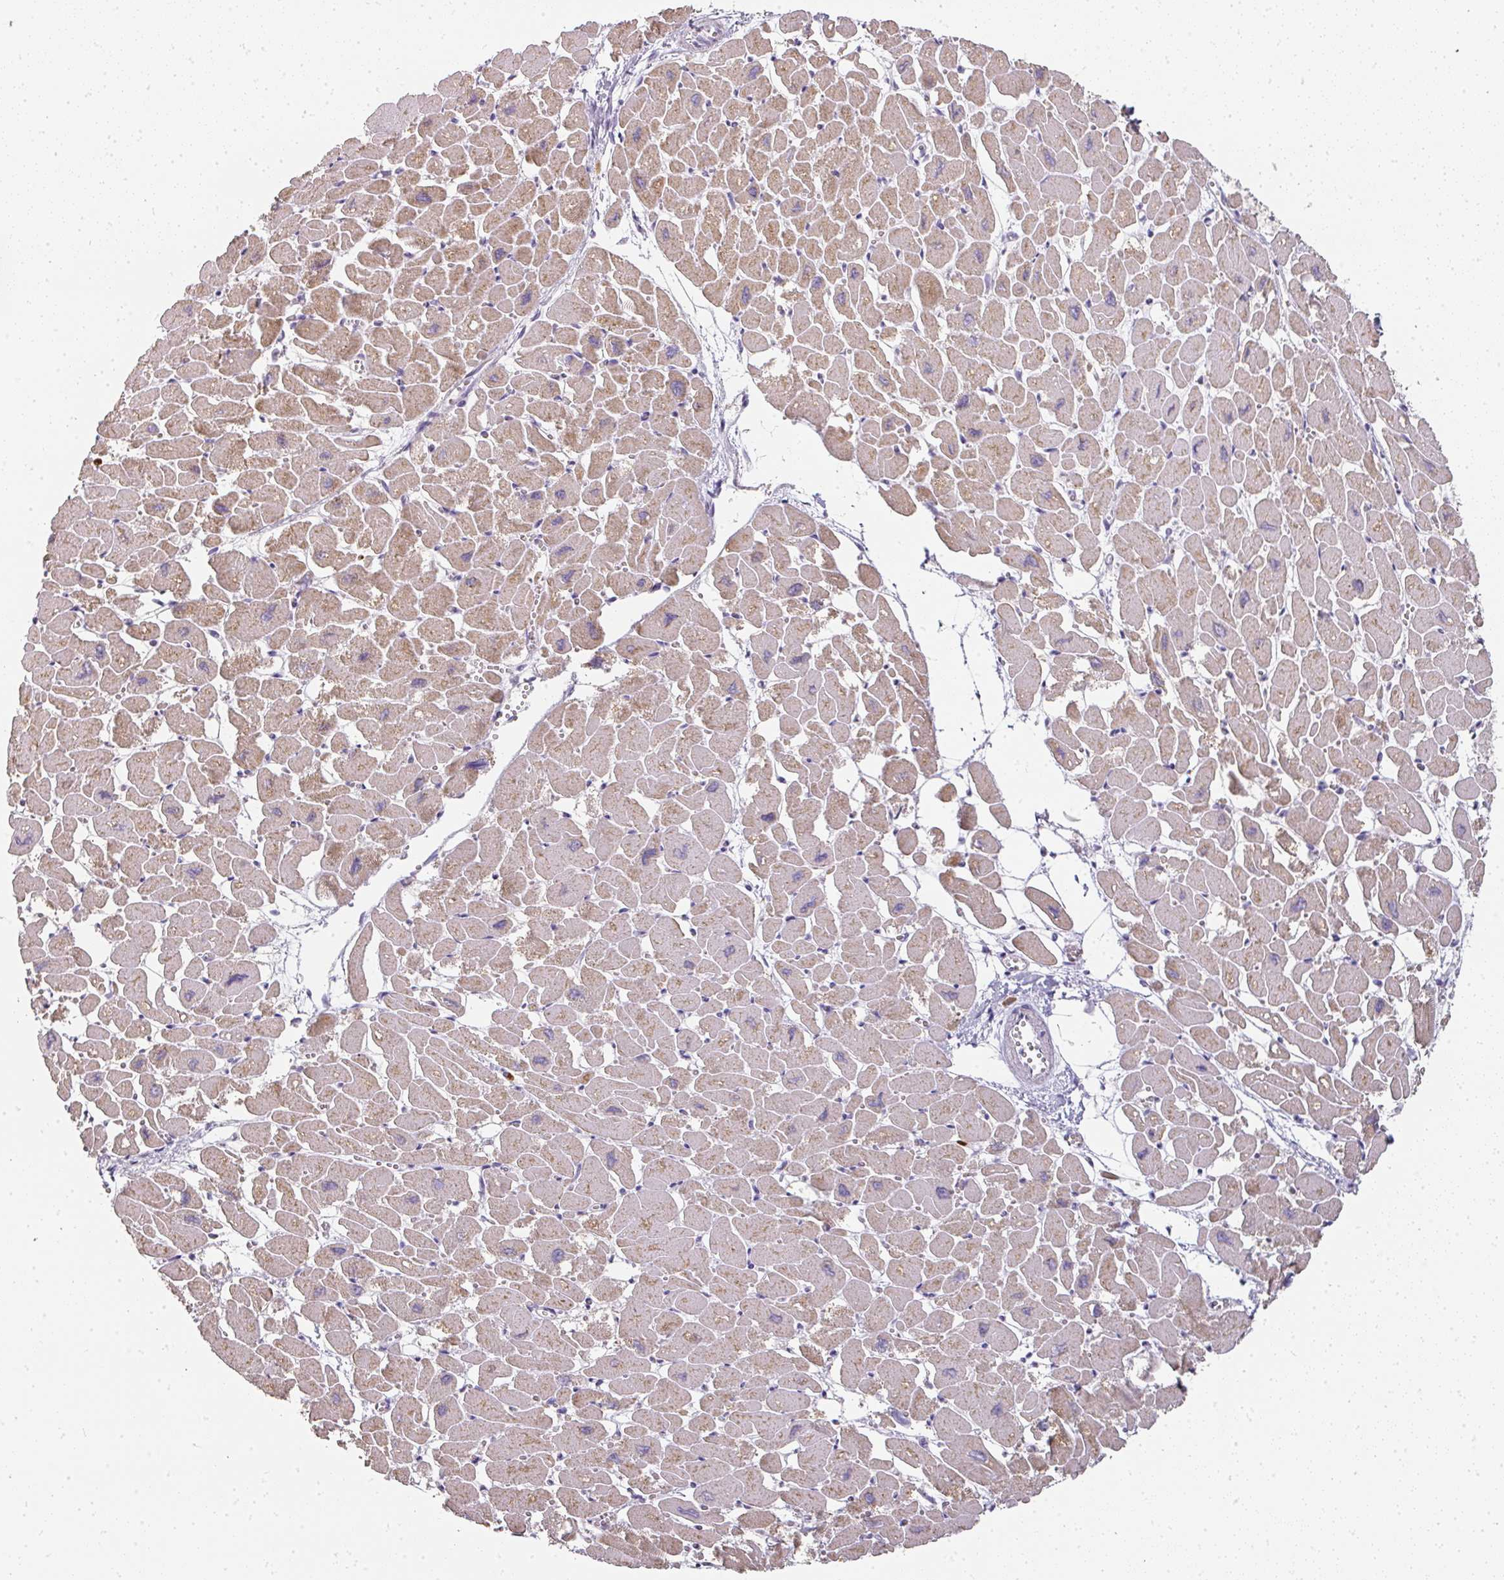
{"staining": {"intensity": "moderate", "quantity": "25%-75%", "location": "cytoplasmic/membranous"}, "tissue": "heart muscle", "cell_type": "Cardiomyocytes", "image_type": "normal", "snomed": [{"axis": "morphology", "description": "Normal tissue, NOS"}, {"axis": "topography", "description": "Heart"}], "caption": "Moderate cytoplasmic/membranous staining is seen in approximately 25%-75% of cardiomyocytes in benign heart muscle.", "gene": "CAMP", "patient": {"sex": "male", "age": 54}}